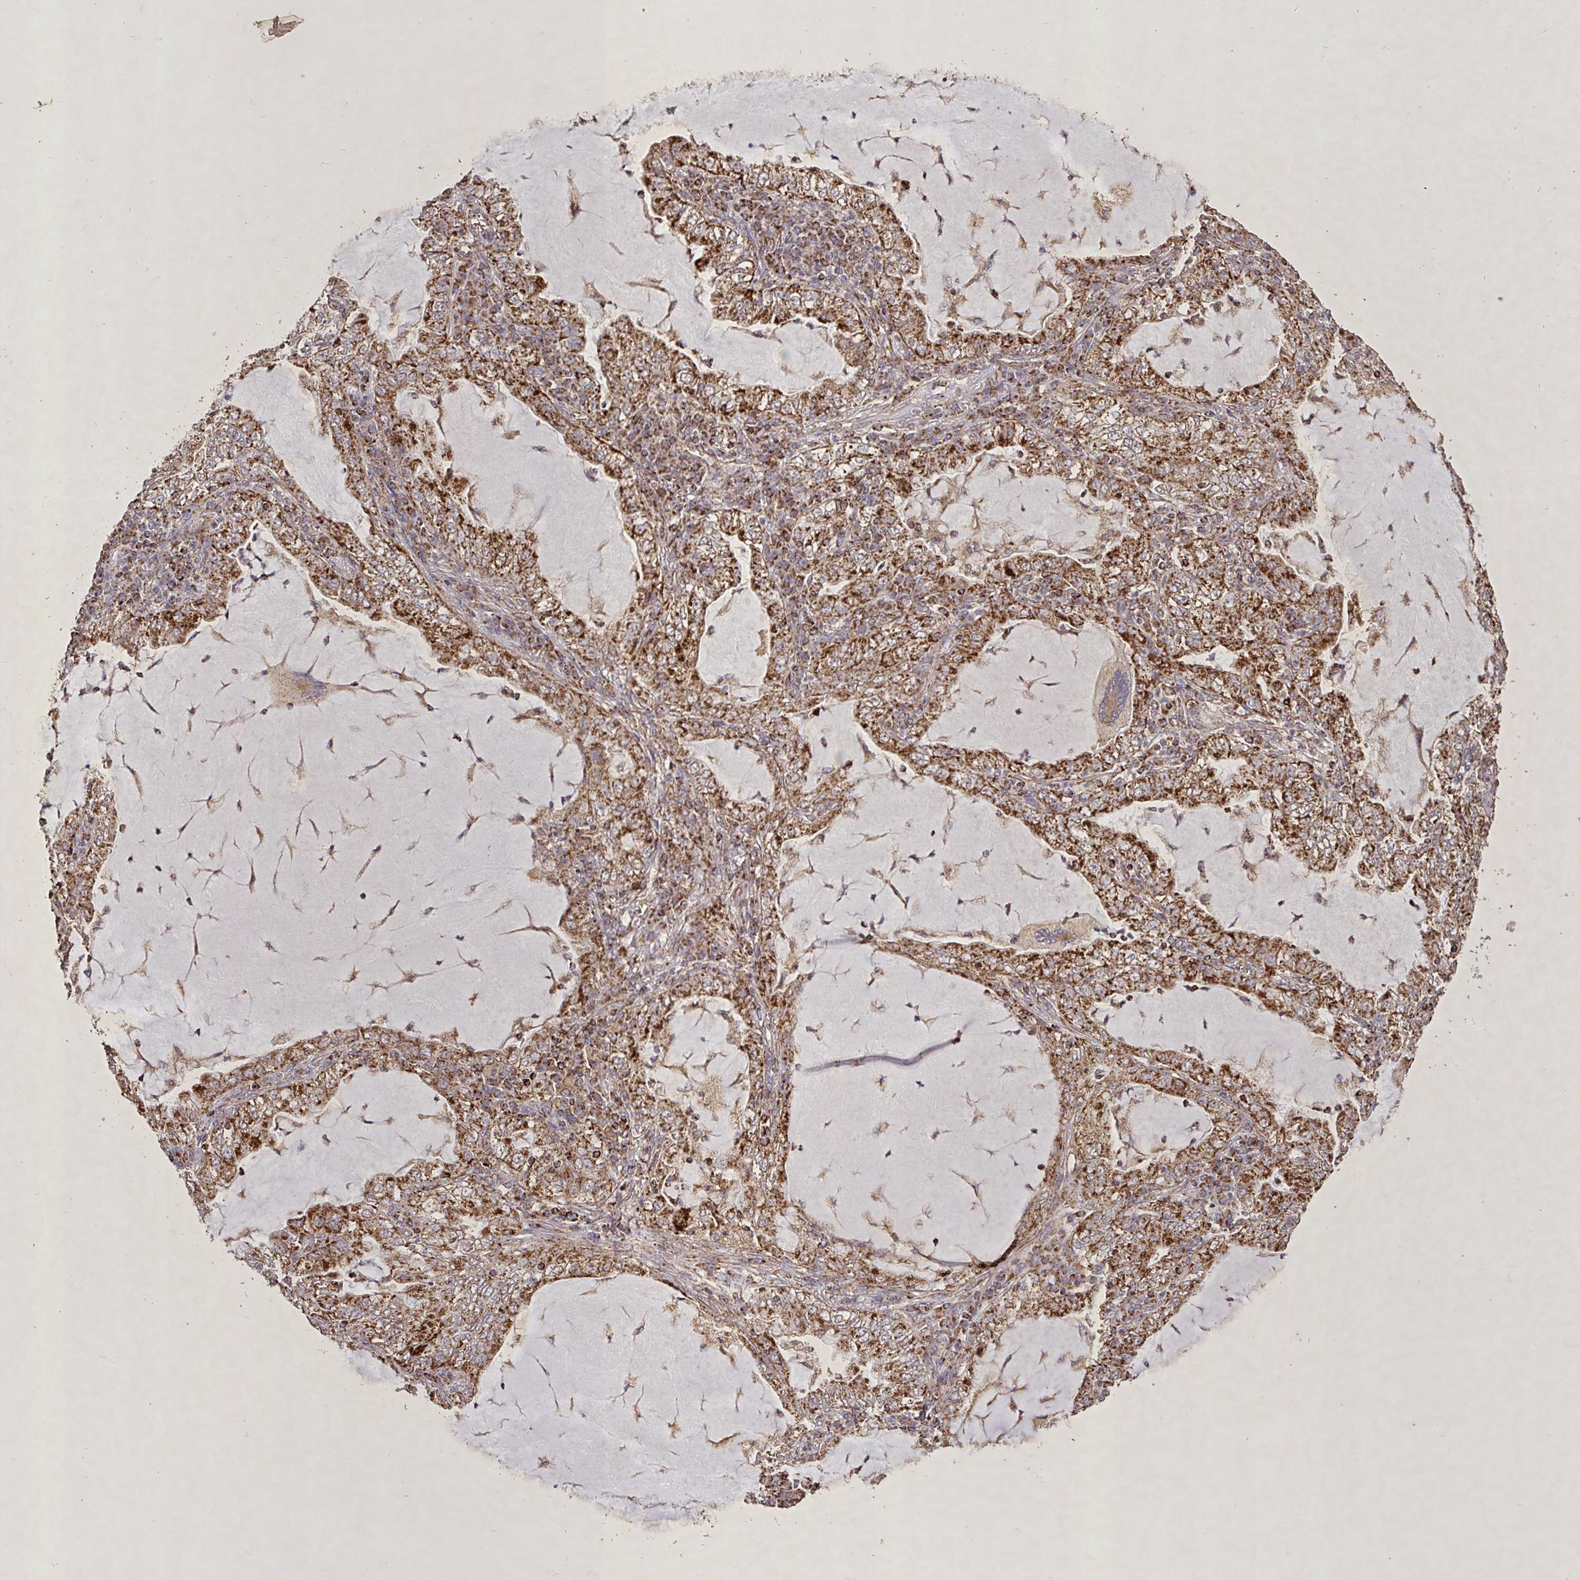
{"staining": {"intensity": "strong", "quantity": ">75%", "location": "cytoplasmic/membranous"}, "tissue": "lung cancer", "cell_type": "Tumor cells", "image_type": "cancer", "snomed": [{"axis": "morphology", "description": "Adenocarcinoma, NOS"}, {"axis": "topography", "description": "Lung"}], "caption": "Lung cancer stained with IHC demonstrates strong cytoplasmic/membranous expression in approximately >75% of tumor cells. (DAB (3,3'-diaminobenzidine) IHC, brown staining for protein, blue staining for nuclei).", "gene": "AGK", "patient": {"sex": "female", "age": 73}}